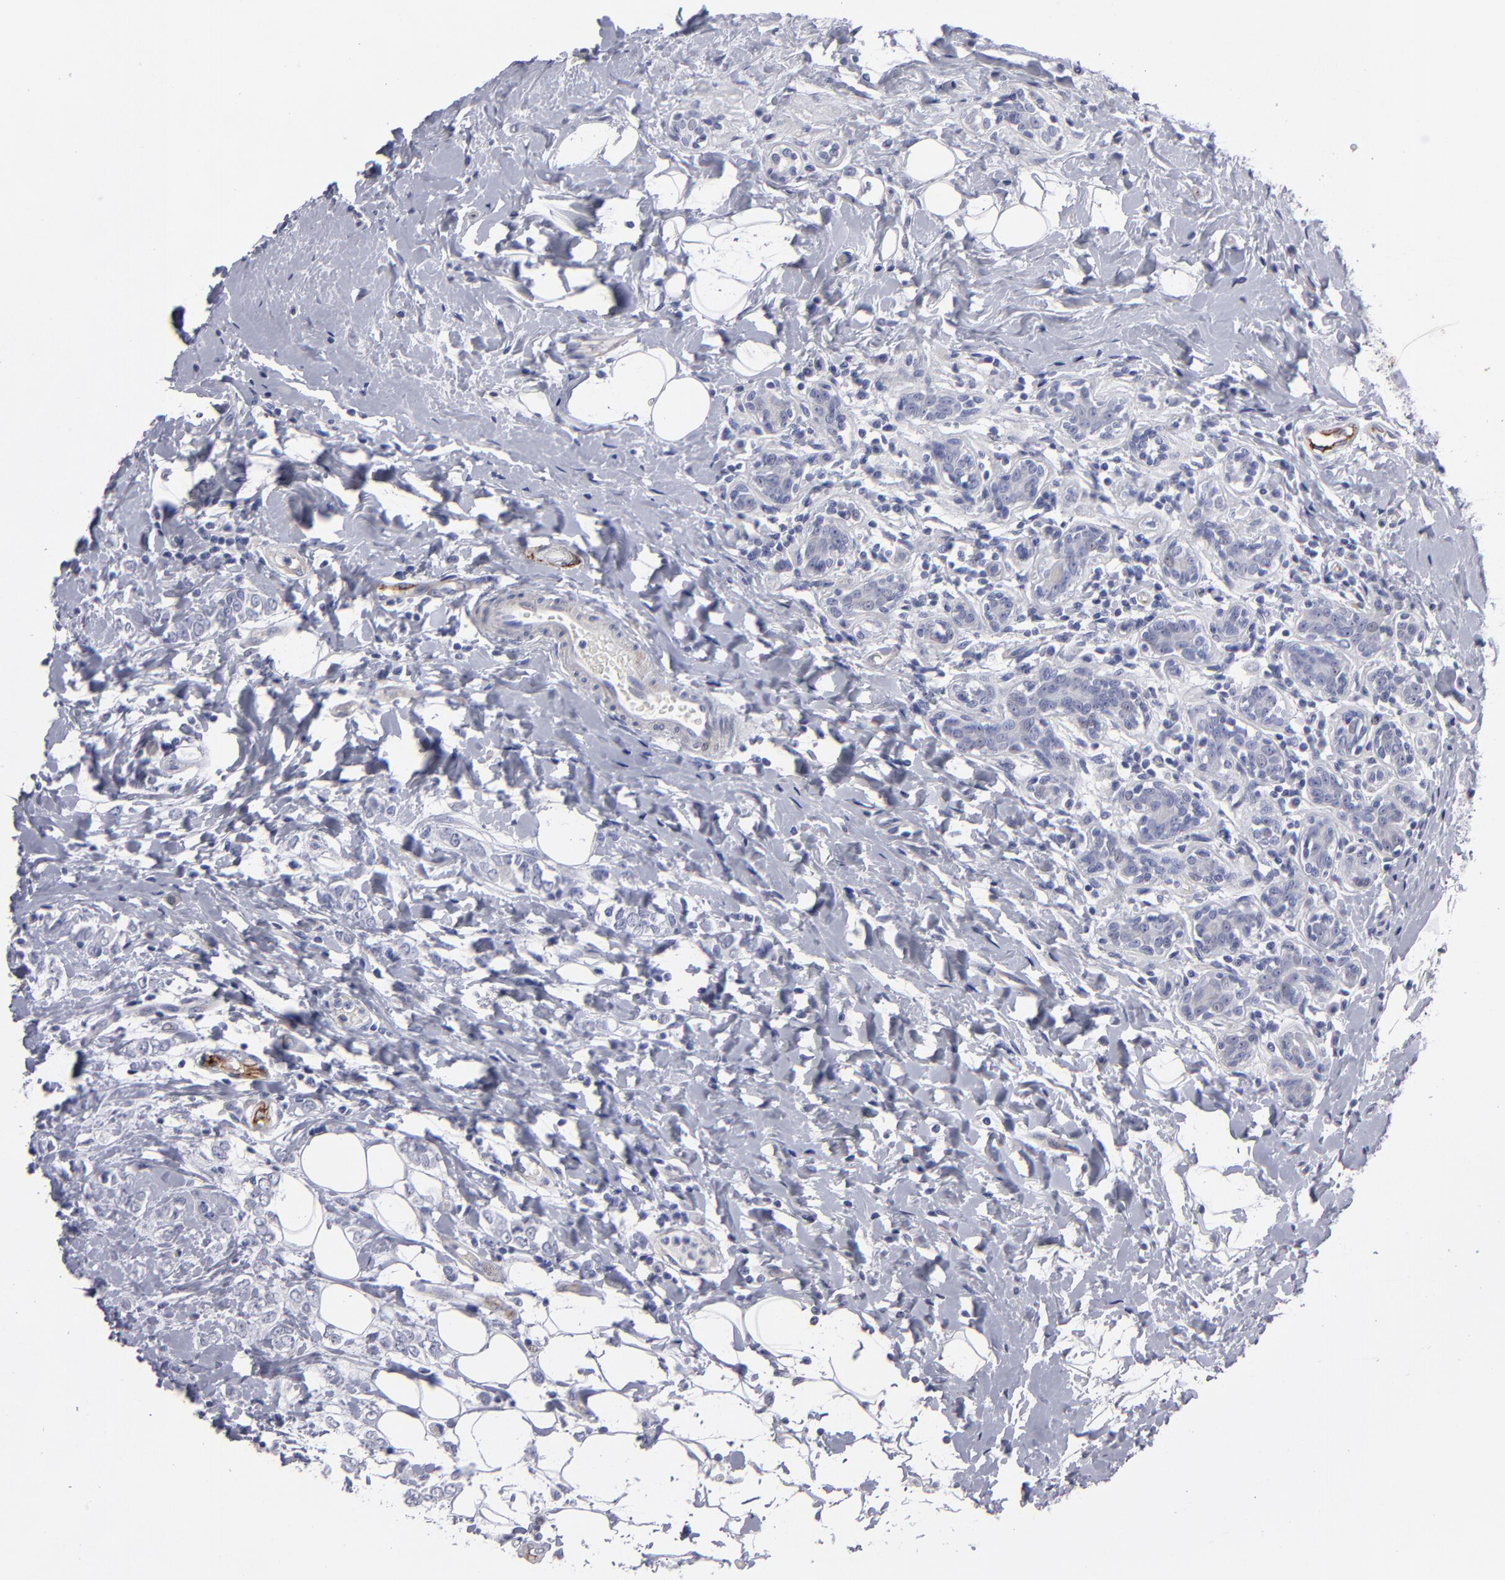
{"staining": {"intensity": "negative", "quantity": "none", "location": "none"}, "tissue": "breast cancer", "cell_type": "Tumor cells", "image_type": "cancer", "snomed": [{"axis": "morphology", "description": "Normal tissue, NOS"}, {"axis": "morphology", "description": "Lobular carcinoma"}, {"axis": "topography", "description": "Breast"}], "caption": "This is an IHC histopathology image of human breast cancer (lobular carcinoma). There is no expression in tumor cells.", "gene": "CADM3", "patient": {"sex": "female", "age": 47}}